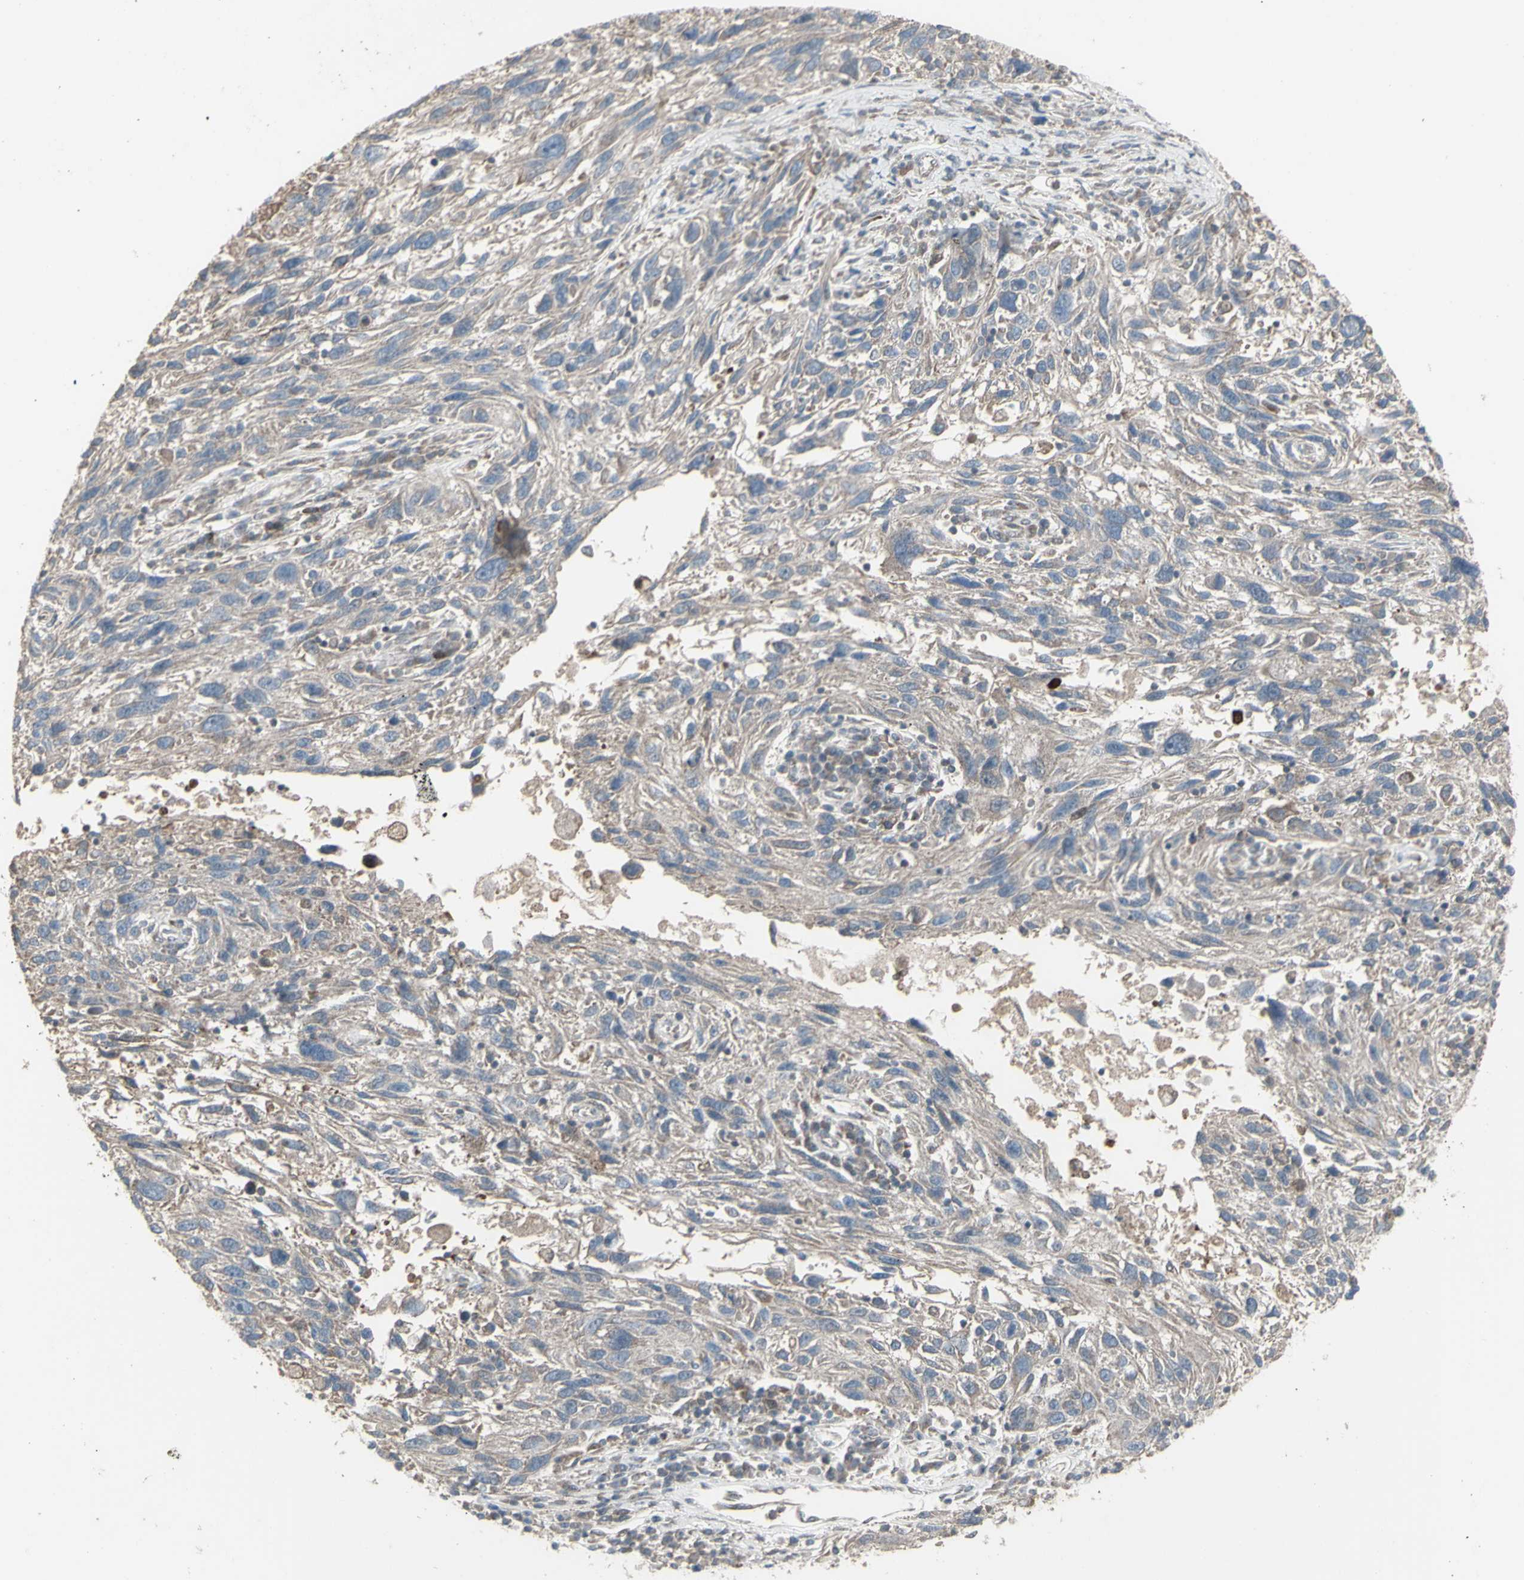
{"staining": {"intensity": "moderate", "quantity": ">75%", "location": "cytoplasmic/membranous"}, "tissue": "melanoma", "cell_type": "Tumor cells", "image_type": "cancer", "snomed": [{"axis": "morphology", "description": "Malignant melanoma, NOS"}, {"axis": "topography", "description": "Skin"}], "caption": "About >75% of tumor cells in human malignant melanoma show moderate cytoplasmic/membranous protein expression as visualized by brown immunohistochemical staining.", "gene": "RNASEL", "patient": {"sex": "male", "age": 53}}